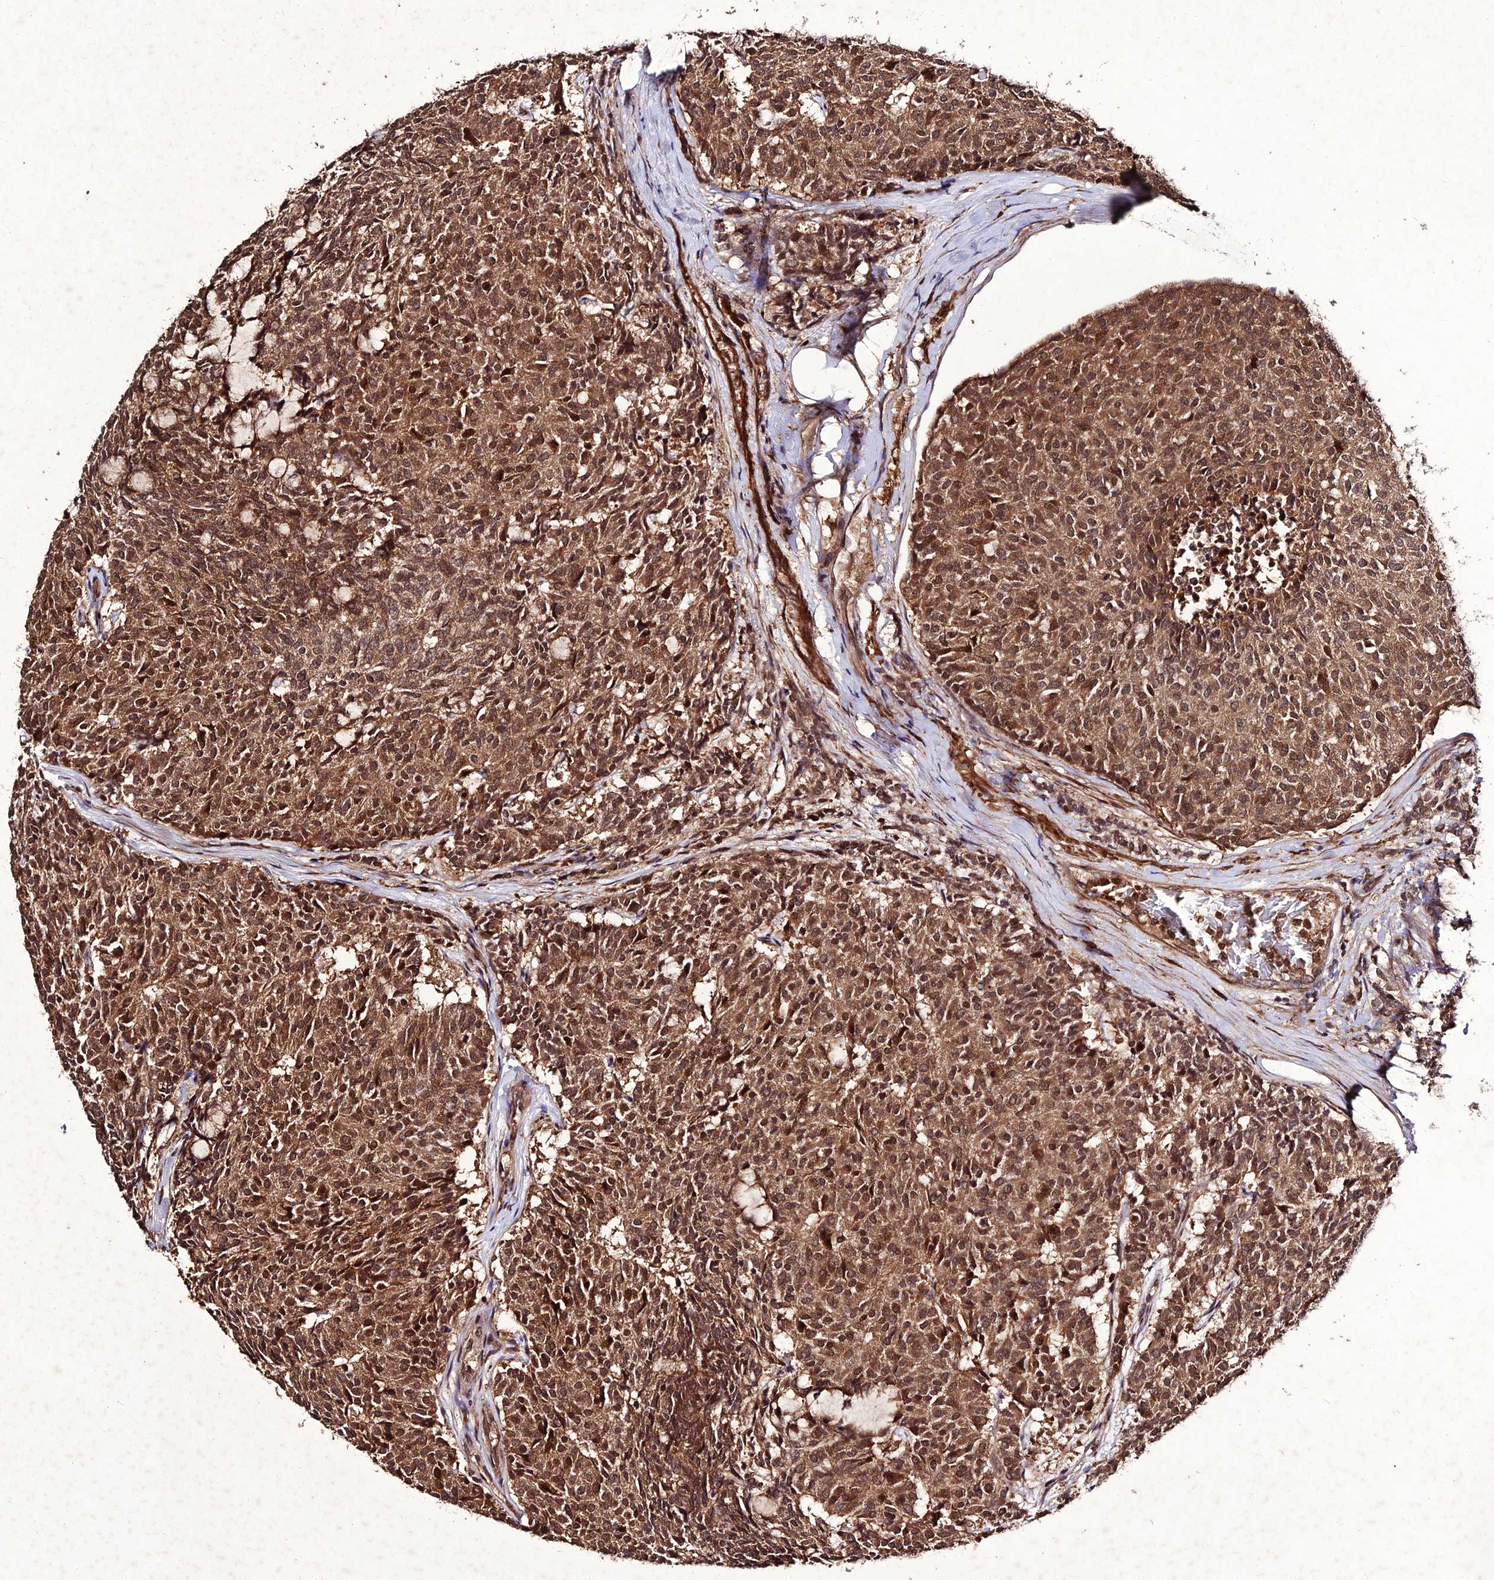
{"staining": {"intensity": "moderate", "quantity": ">75%", "location": "cytoplasmic/membranous,nuclear"}, "tissue": "carcinoid", "cell_type": "Tumor cells", "image_type": "cancer", "snomed": [{"axis": "morphology", "description": "Carcinoid, malignant, NOS"}, {"axis": "topography", "description": "Pancreas"}], "caption": "Moderate cytoplasmic/membranous and nuclear positivity is identified in about >75% of tumor cells in carcinoid.", "gene": "ZNF766", "patient": {"sex": "female", "age": 54}}